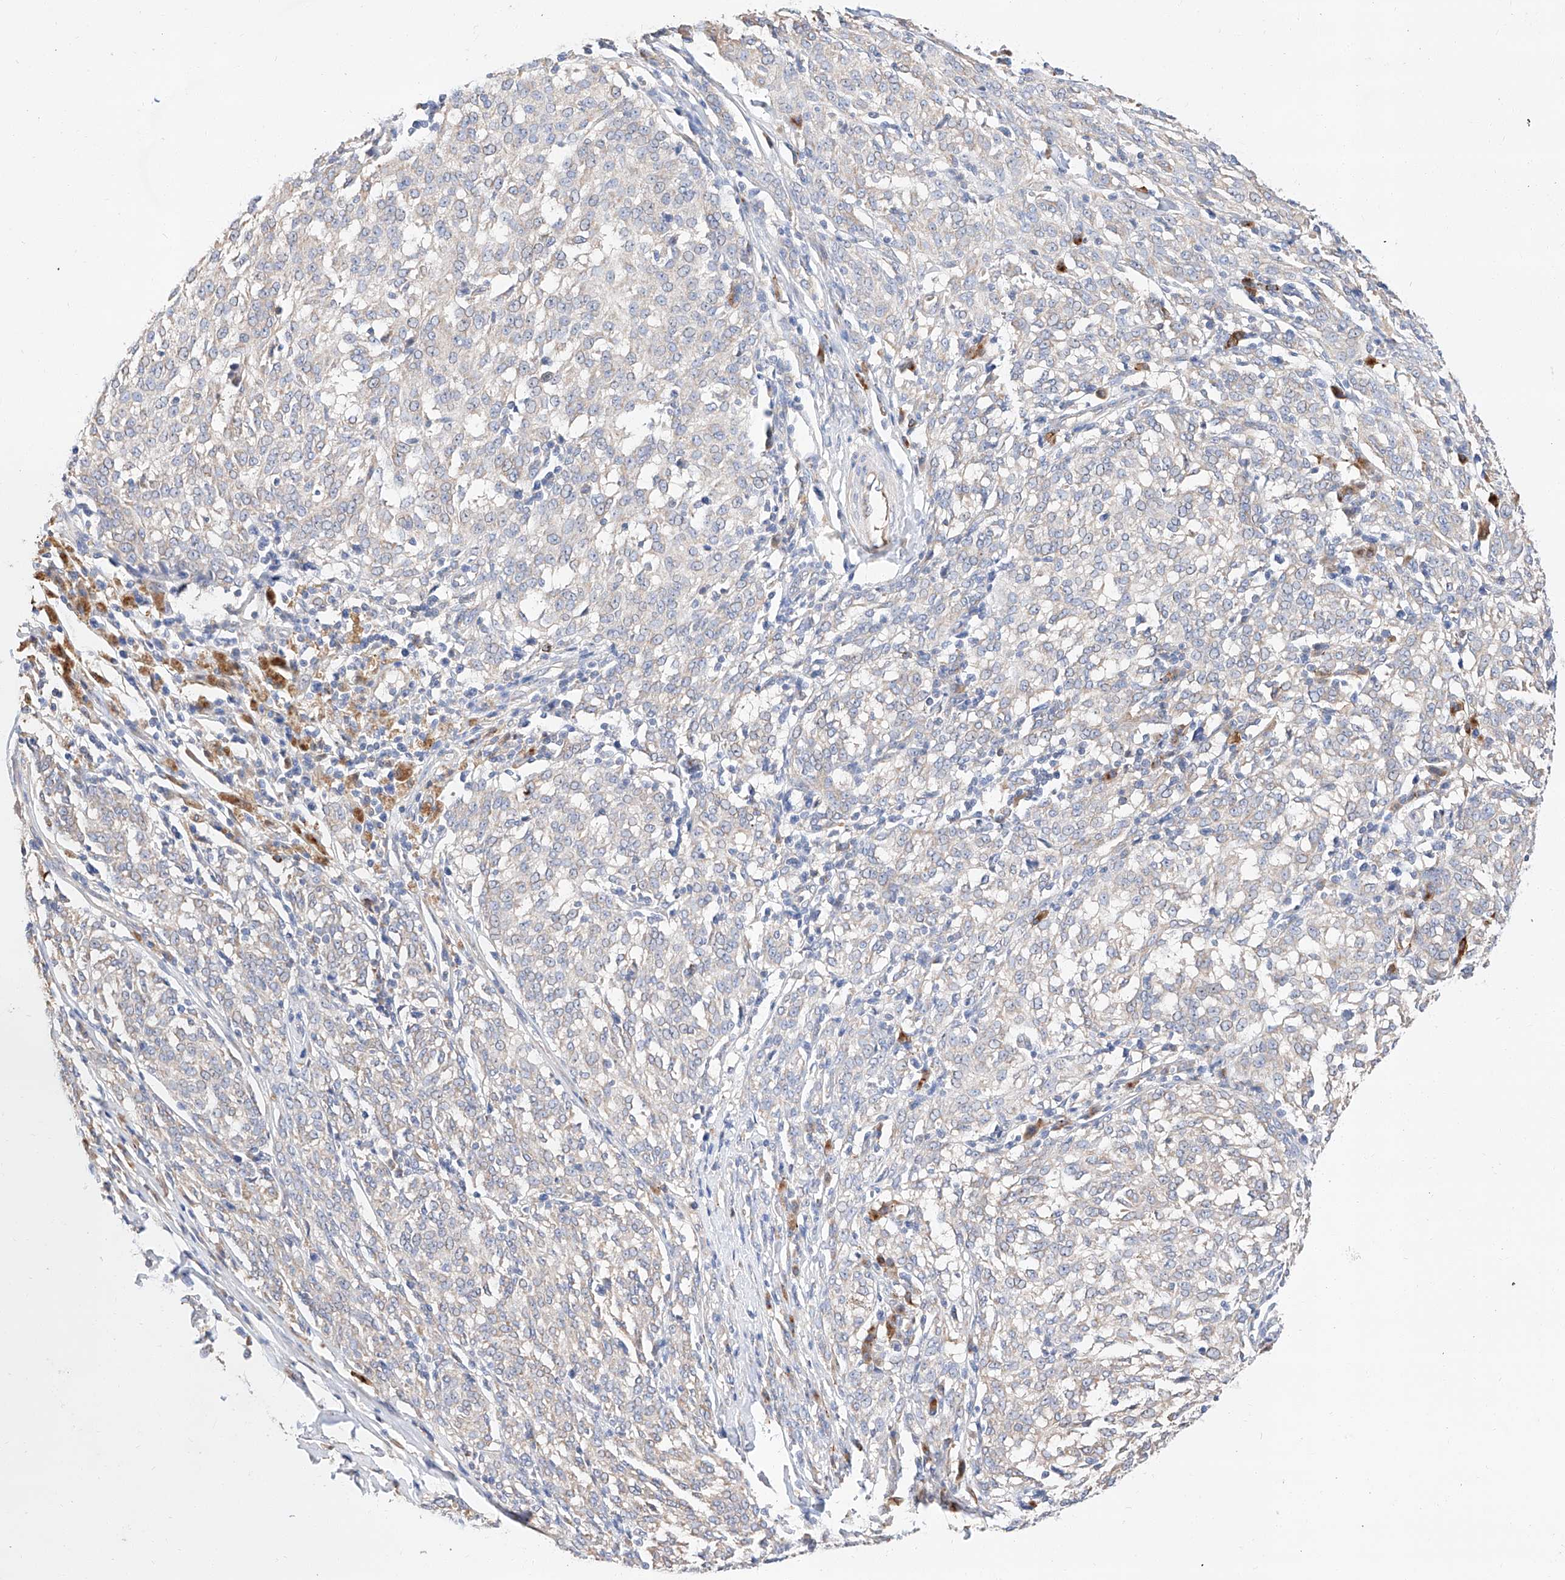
{"staining": {"intensity": "negative", "quantity": "none", "location": "none"}, "tissue": "melanoma", "cell_type": "Tumor cells", "image_type": "cancer", "snomed": [{"axis": "morphology", "description": "Malignant melanoma, NOS"}, {"axis": "topography", "description": "Skin"}], "caption": "DAB (3,3'-diaminobenzidine) immunohistochemical staining of melanoma exhibits no significant expression in tumor cells. (DAB (3,3'-diaminobenzidine) IHC with hematoxylin counter stain).", "gene": "GLMN", "patient": {"sex": "female", "age": 72}}